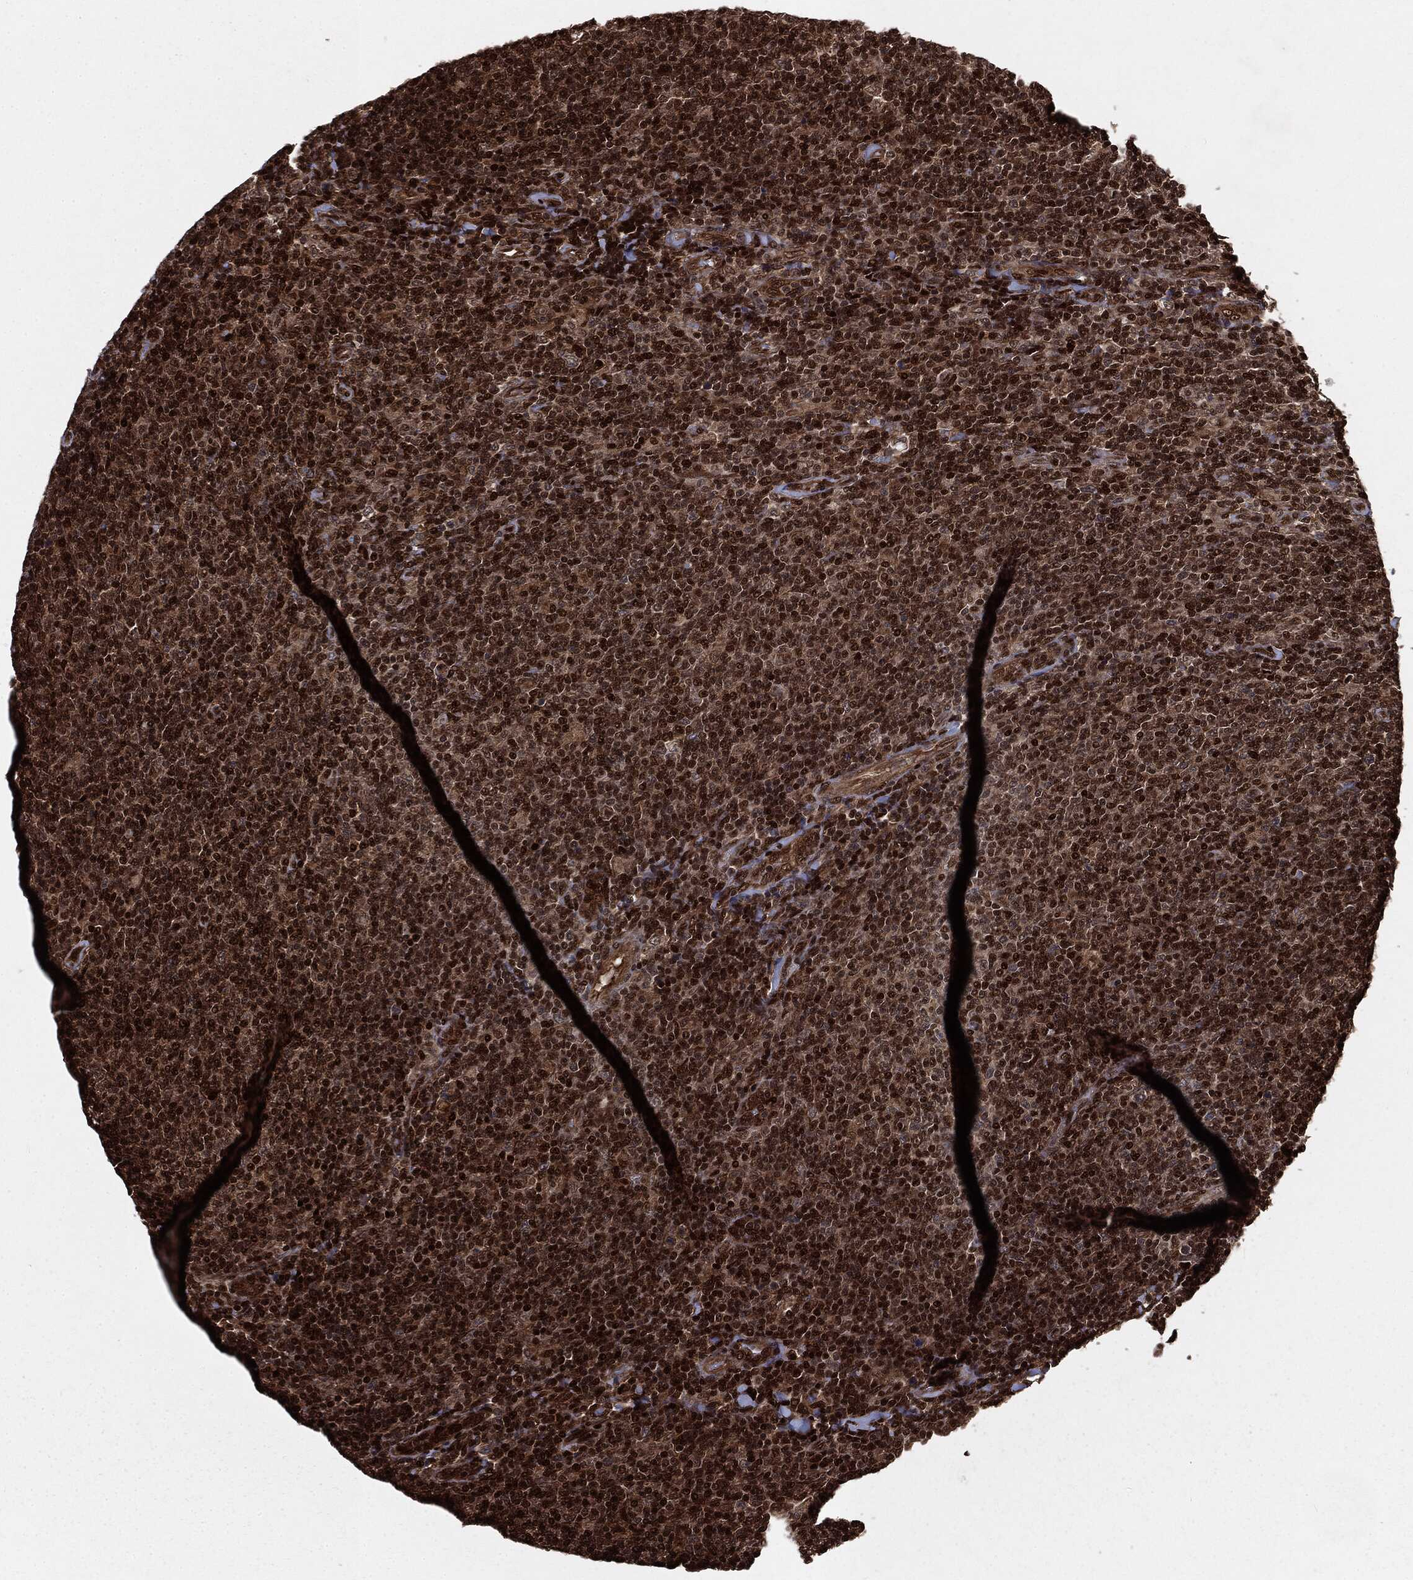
{"staining": {"intensity": "strong", "quantity": ">75%", "location": "cytoplasmic/membranous,nuclear"}, "tissue": "lymphoma", "cell_type": "Tumor cells", "image_type": "cancer", "snomed": [{"axis": "morphology", "description": "Malignant lymphoma, non-Hodgkin's type, Low grade"}, {"axis": "topography", "description": "Lymph node"}], "caption": "A photomicrograph of malignant lymphoma, non-Hodgkin's type (low-grade) stained for a protein reveals strong cytoplasmic/membranous and nuclear brown staining in tumor cells.", "gene": "RANBP9", "patient": {"sex": "male", "age": 52}}